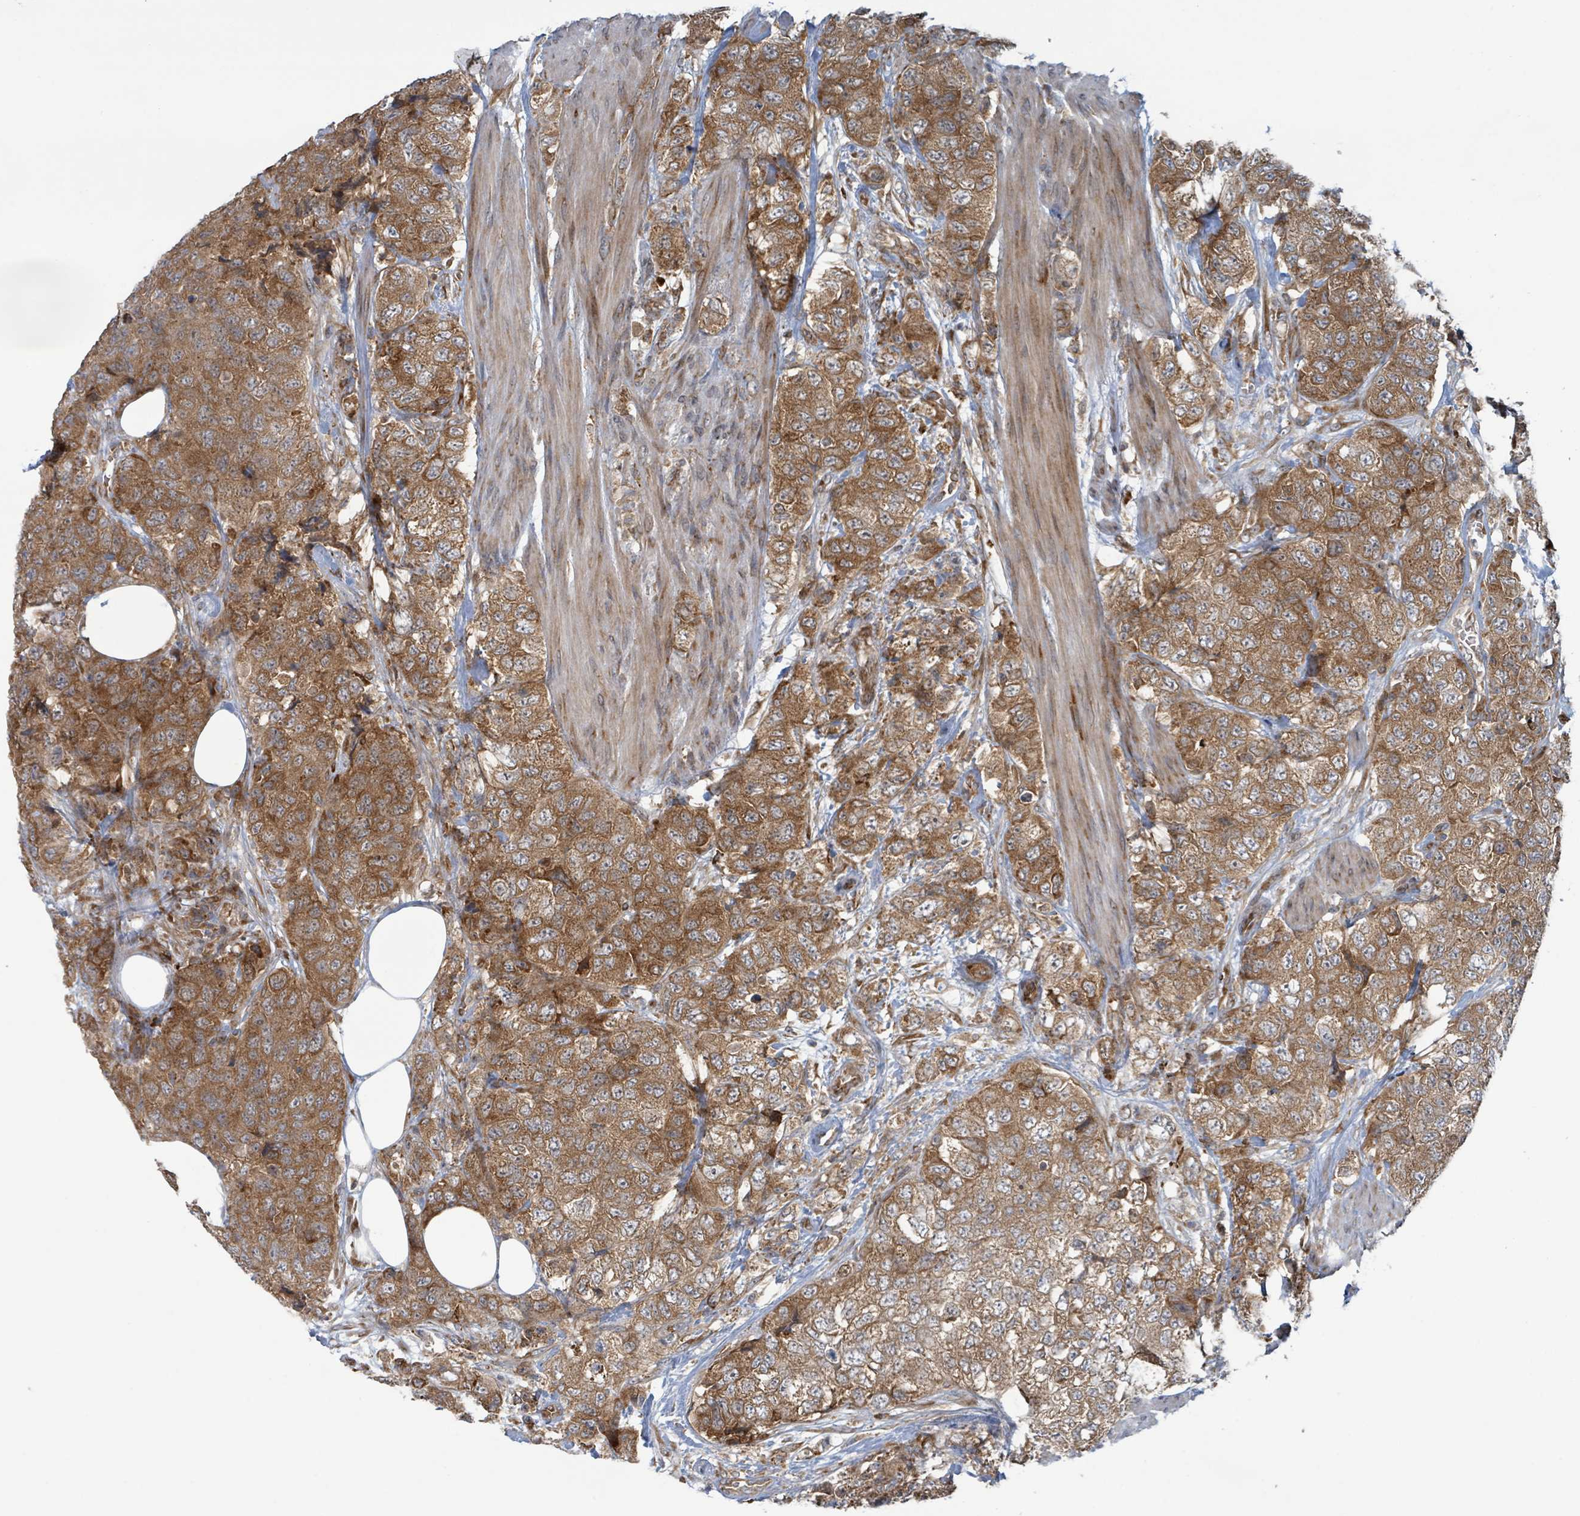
{"staining": {"intensity": "strong", "quantity": ">75%", "location": "cytoplasmic/membranous"}, "tissue": "urothelial cancer", "cell_type": "Tumor cells", "image_type": "cancer", "snomed": [{"axis": "morphology", "description": "Urothelial carcinoma, High grade"}, {"axis": "topography", "description": "Urinary bladder"}], "caption": "Urothelial cancer stained with DAB (3,3'-diaminobenzidine) IHC demonstrates high levels of strong cytoplasmic/membranous staining in approximately >75% of tumor cells.", "gene": "OR51E1", "patient": {"sex": "female", "age": 78}}